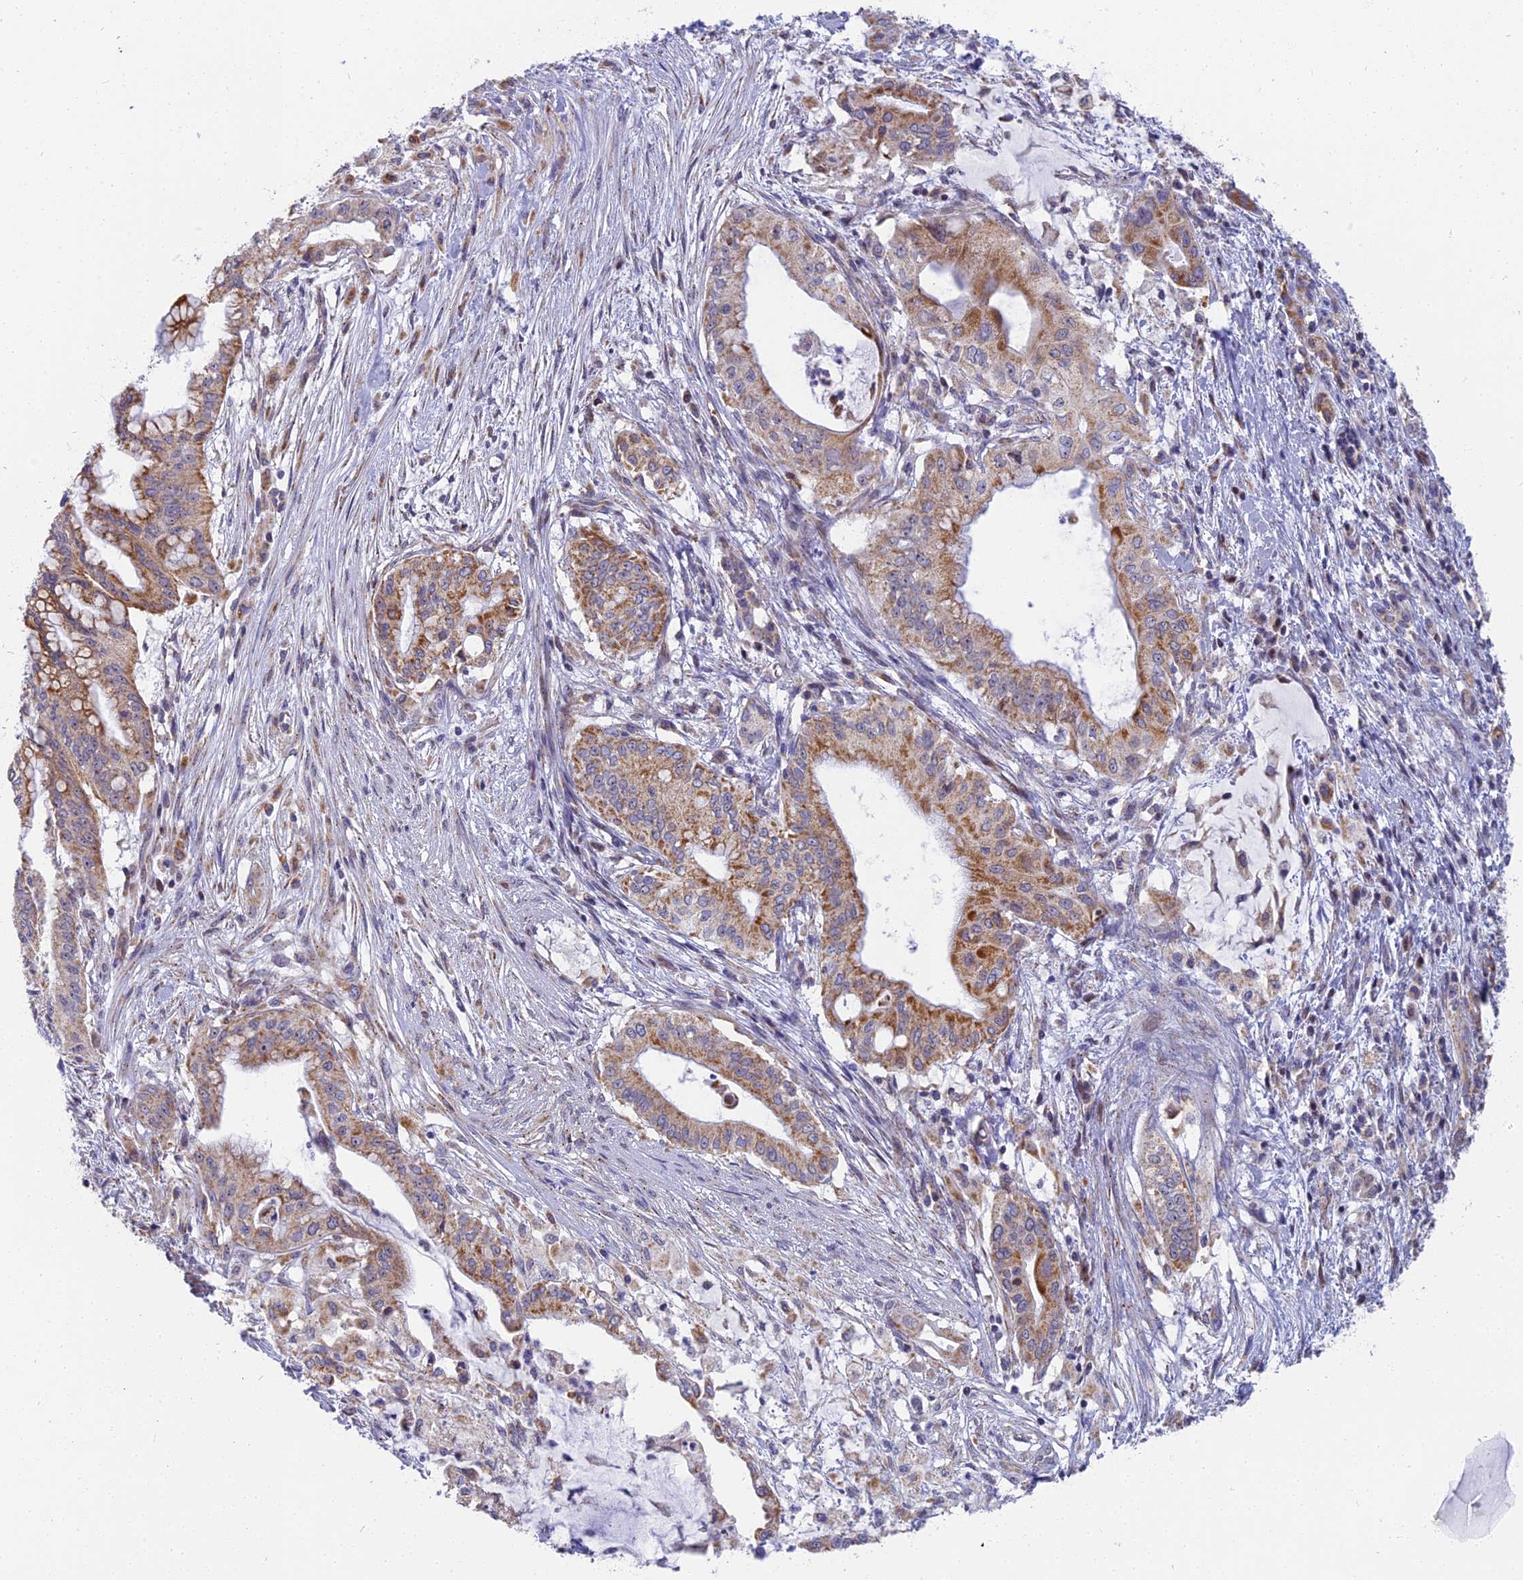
{"staining": {"intensity": "moderate", "quantity": ">75%", "location": "cytoplasmic/membranous"}, "tissue": "pancreatic cancer", "cell_type": "Tumor cells", "image_type": "cancer", "snomed": [{"axis": "morphology", "description": "Adenocarcinoma, NOS"}, {"axis": "topography", "description": "Pancreas"}], "caption": "IHC of human pancreatic cancer displays medium levels of moderate cytoplasmic/membranous expression in about >75% of tumor cells.", "gene": "DTWD1", "patient": {"sex": "male", "age": 46}}